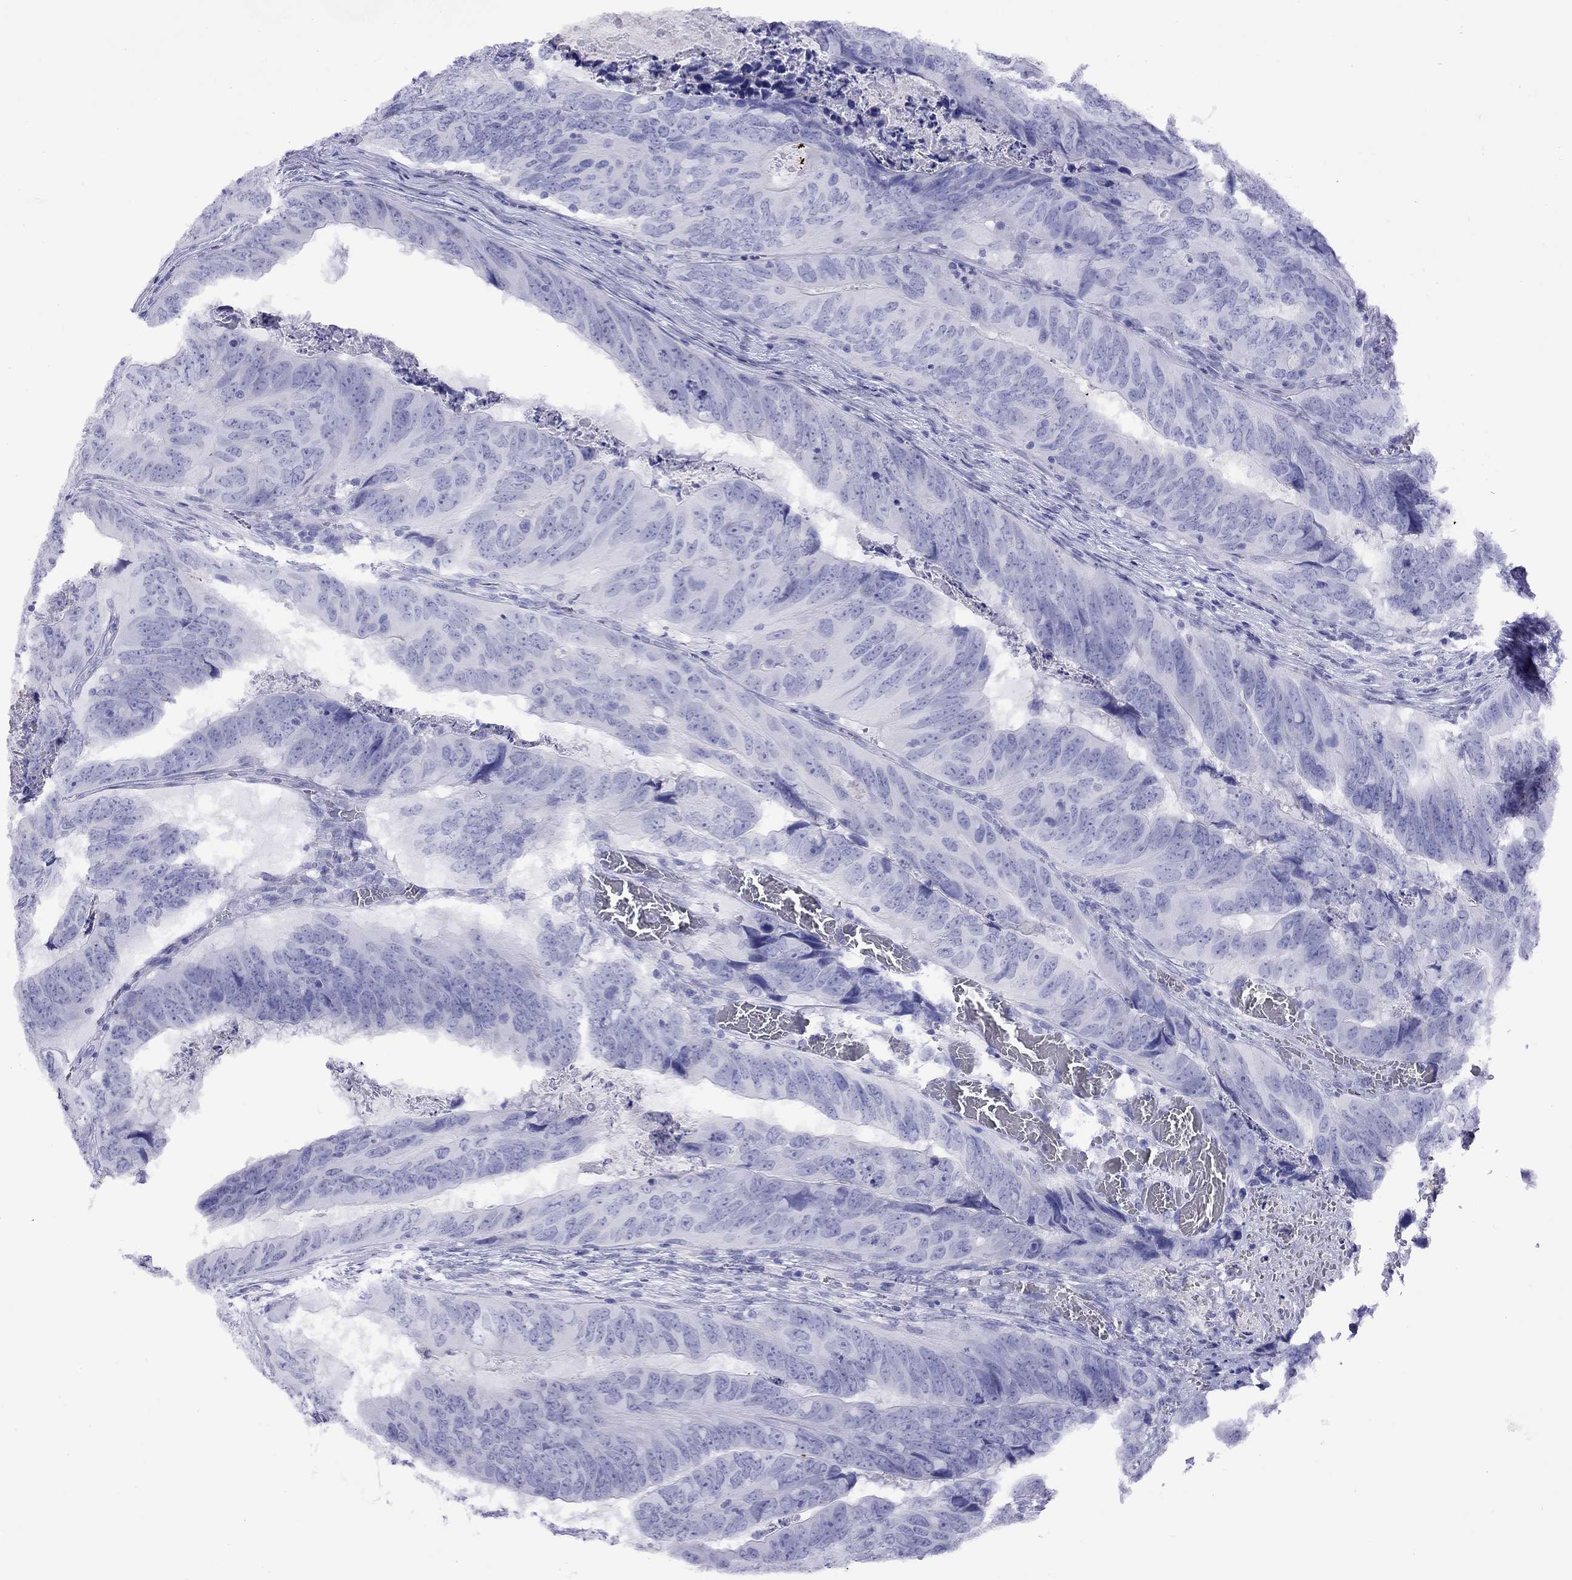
{"staining": {"intensity": "negative", "quantity": "none", "location": "none"}, "tissue": "colorectal cancer", "cell_type": "Tumor cells", "image_type": "cancer", "snomed": [{"axis": "morphology", "description": "Adenocarcinoma, NOS"}, {"axis": "topography", "description": "Colon"}], "caption": "This micrograph is of colorectal cancer stained with IHC to label a protein in brown with the nuclei are counter-stained blue. There is no positivity in tumor cells.", "gene": "SLC30A8", "patient": {"sex": "male", "age": 79}}